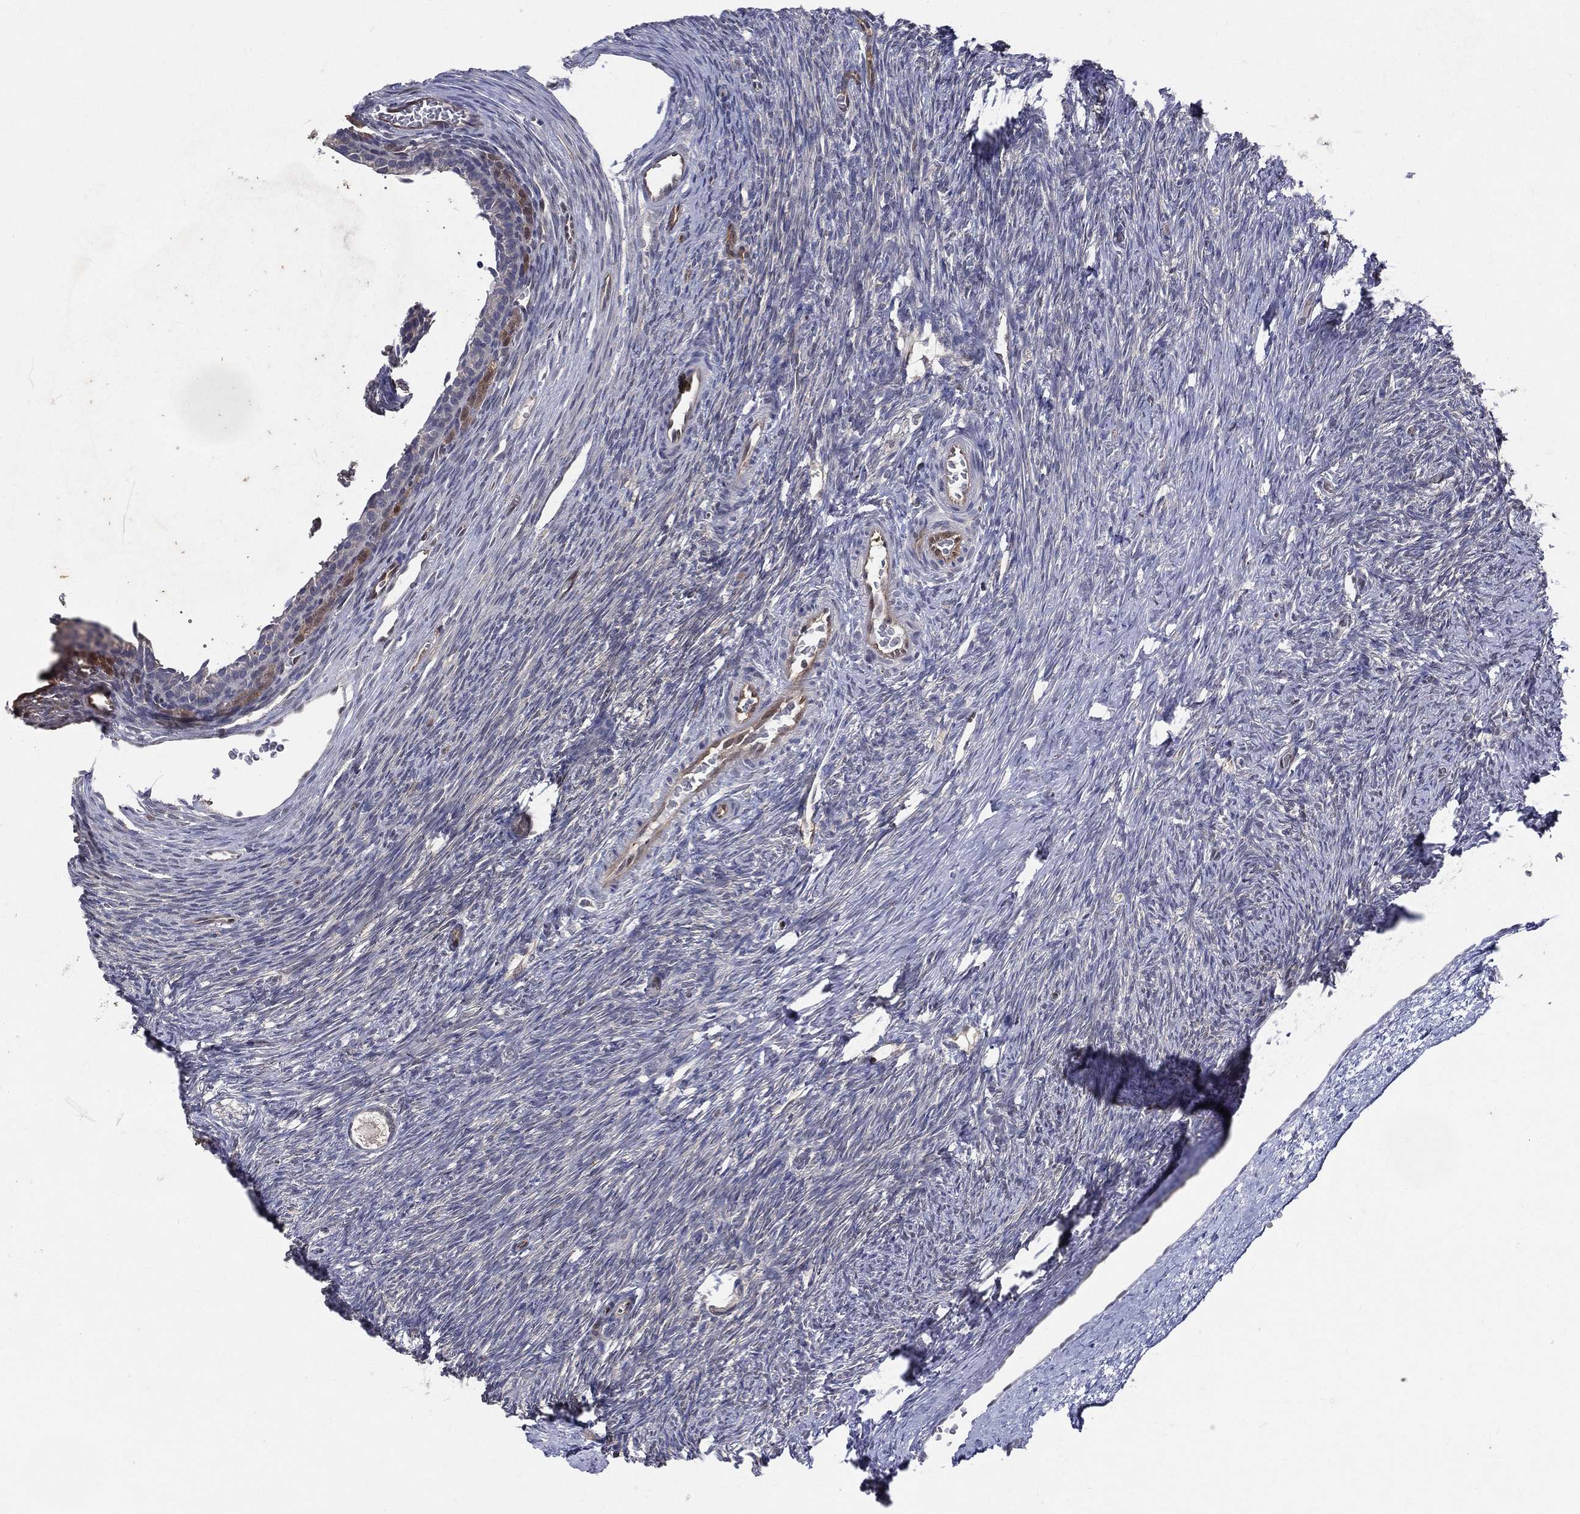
{"staining": {"intensity": "moderate", "quantity": "<25%", "location": "cytoplasmic/membranous,nuclear"}, "tissue": "ovary", "cell_type": "Follicle cells", "image_type": "normal", "snomed": [{"axis": "morphology", "description": "Normal tissue, NOS"}, {"axis": "topography", "description": "Ovary"}], "caption": "An IHC micrograph of benign tissue is shown. Protein staining in brown shows moderate cytoplasmic/membranous,nuclear positivity in ovary within follicle cells. (DAB = brown stain, brightfield microscopy at high magnification).", "gene": "GMPR2", "patient": {"sex": "female", "age": 27}}